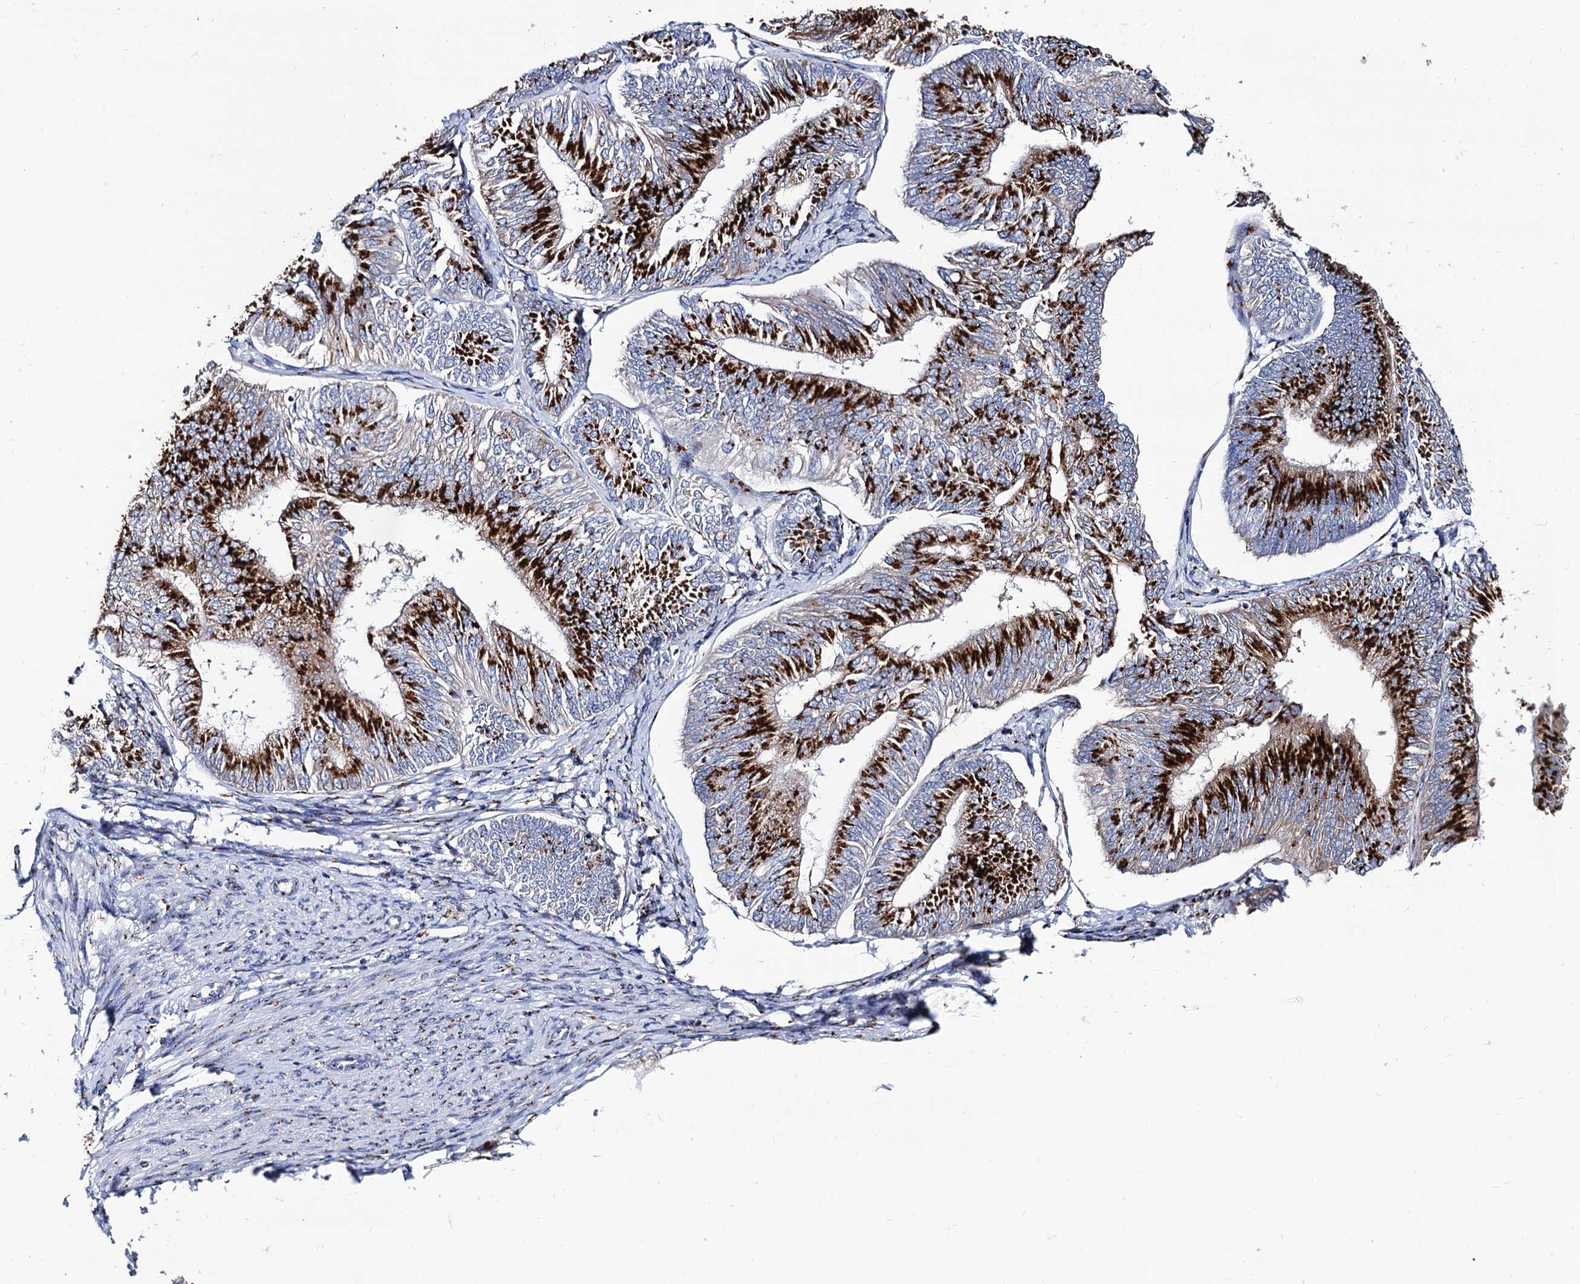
{"staining": {"intensity": "strong", "quantity": ">75%", "location": "cytoplasmic/membranous"}, "tissue": "endometrial cancer", "cell_type": "Tumor cells", "image_type": "cancer", "snomed": [{"axis": "morphology", "description": "Adenocarcinoma, NOS"}, {"axis": "topography", "description": "Endometrium"}], "caption": "Endometrial cancer (adenocarcinoma) tissue displays strong cytoplasmic/membranous positivity in about >75% of tumor cells (IHC, brightfield microscopy, high magnification).", "gene": "TM9SF3", "patient": {"sex": "female", "age": 58}}